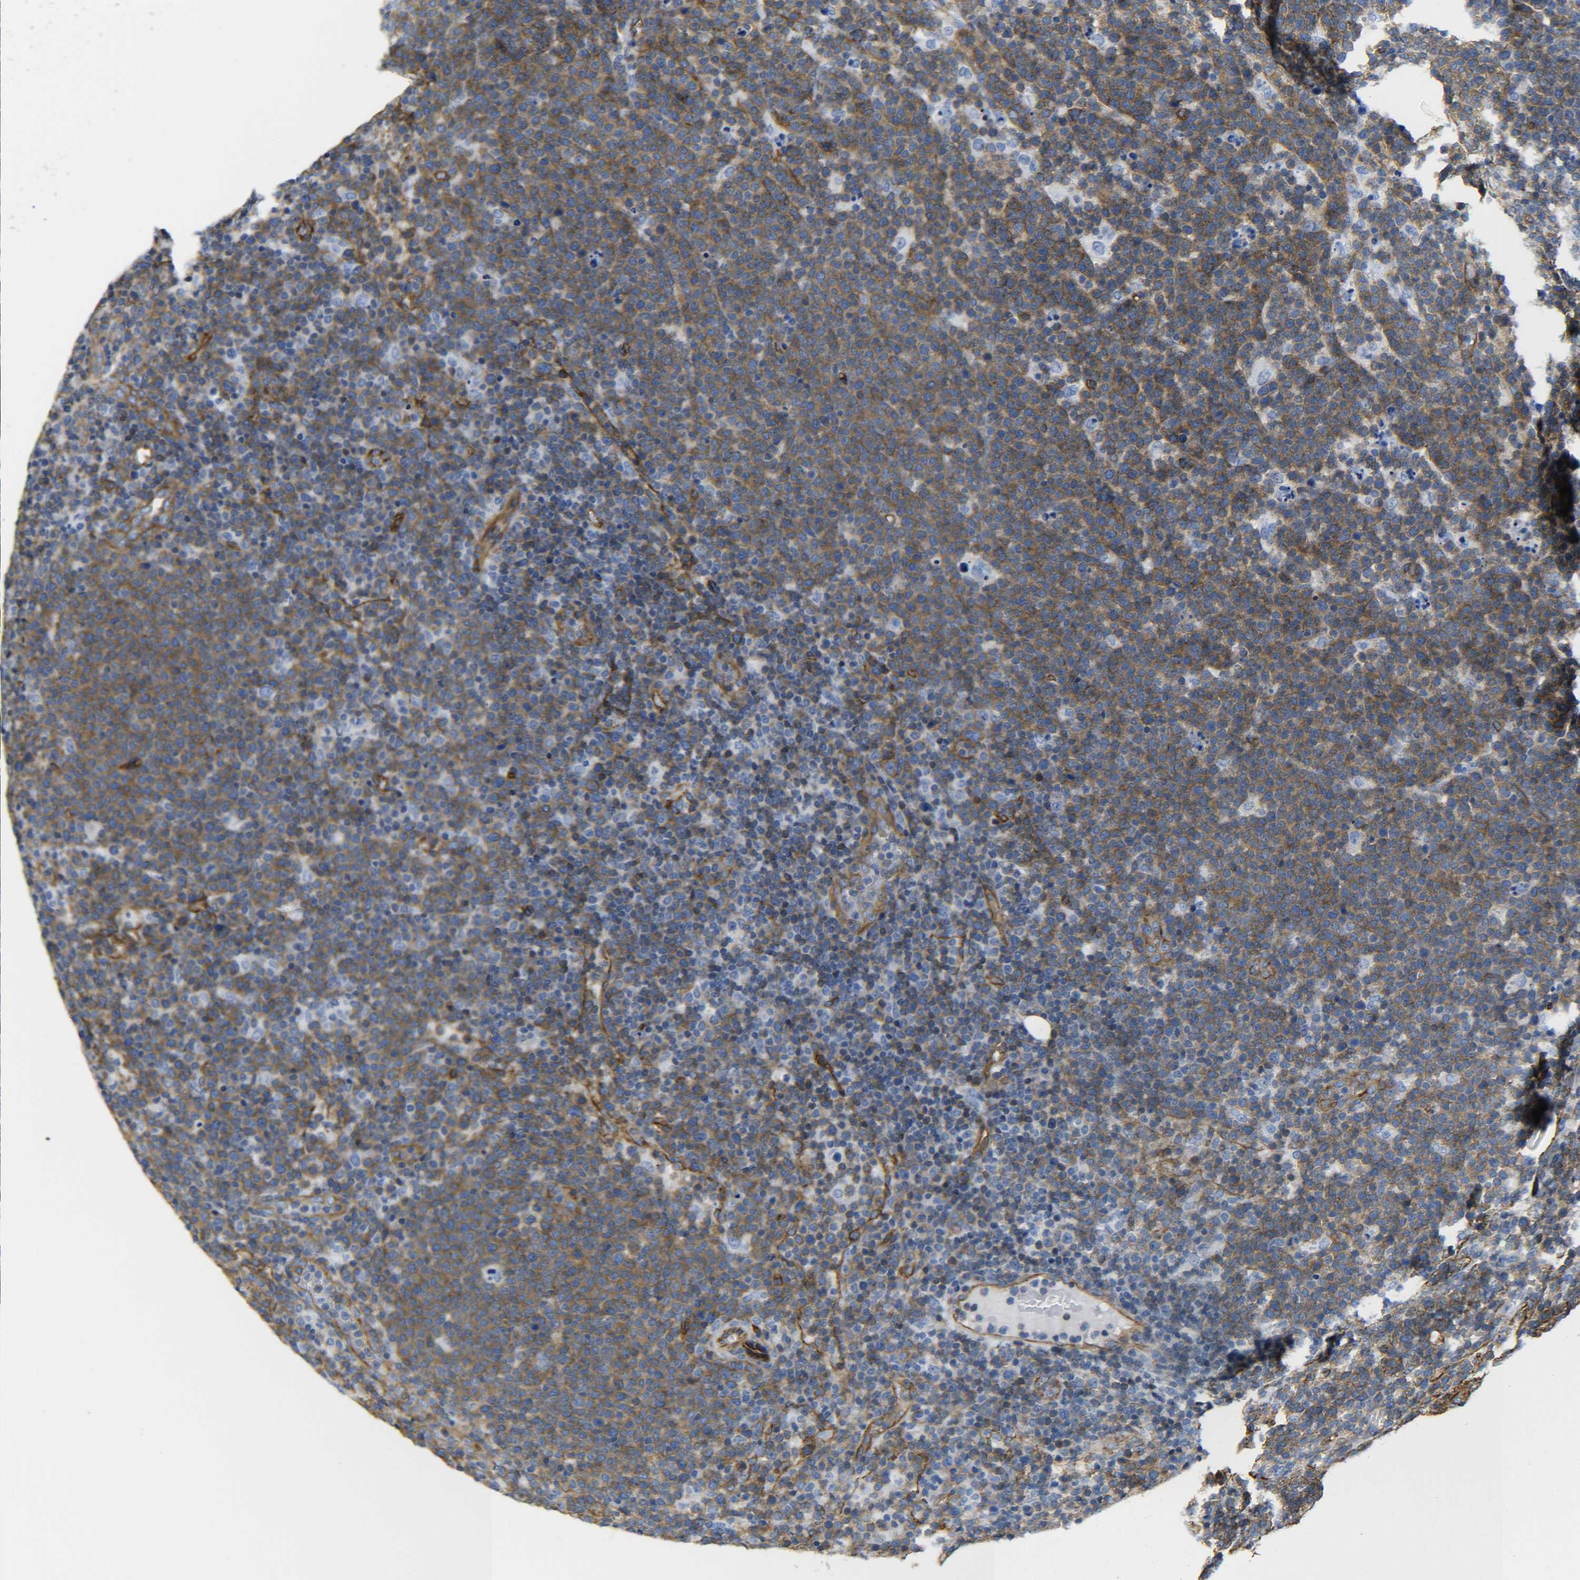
{"staining": {"intensity": "moderate", "quantity": "25%-75%", "location": "cytoplasmic/membranous"}, "tissue": "lymphoma", "cell_type": "Tumor cells", "image_type": "cancer", "snomed": [{"axis": "morphology", "description": "Malignant lymphoma, non-Hodgkin's type, High grade"}, {"axis": "topography", "description": "Lymph node"}], "caption": "Protein expression by IHC shows moderate cytoplasmic/membranous positivity in approximately 25%-75% of tumor cells in high-grade malignant lymphoma, non-Hodgkin's type.", "gene": "SPTBN1", "patient": {"sex": "male", "age": 61}}